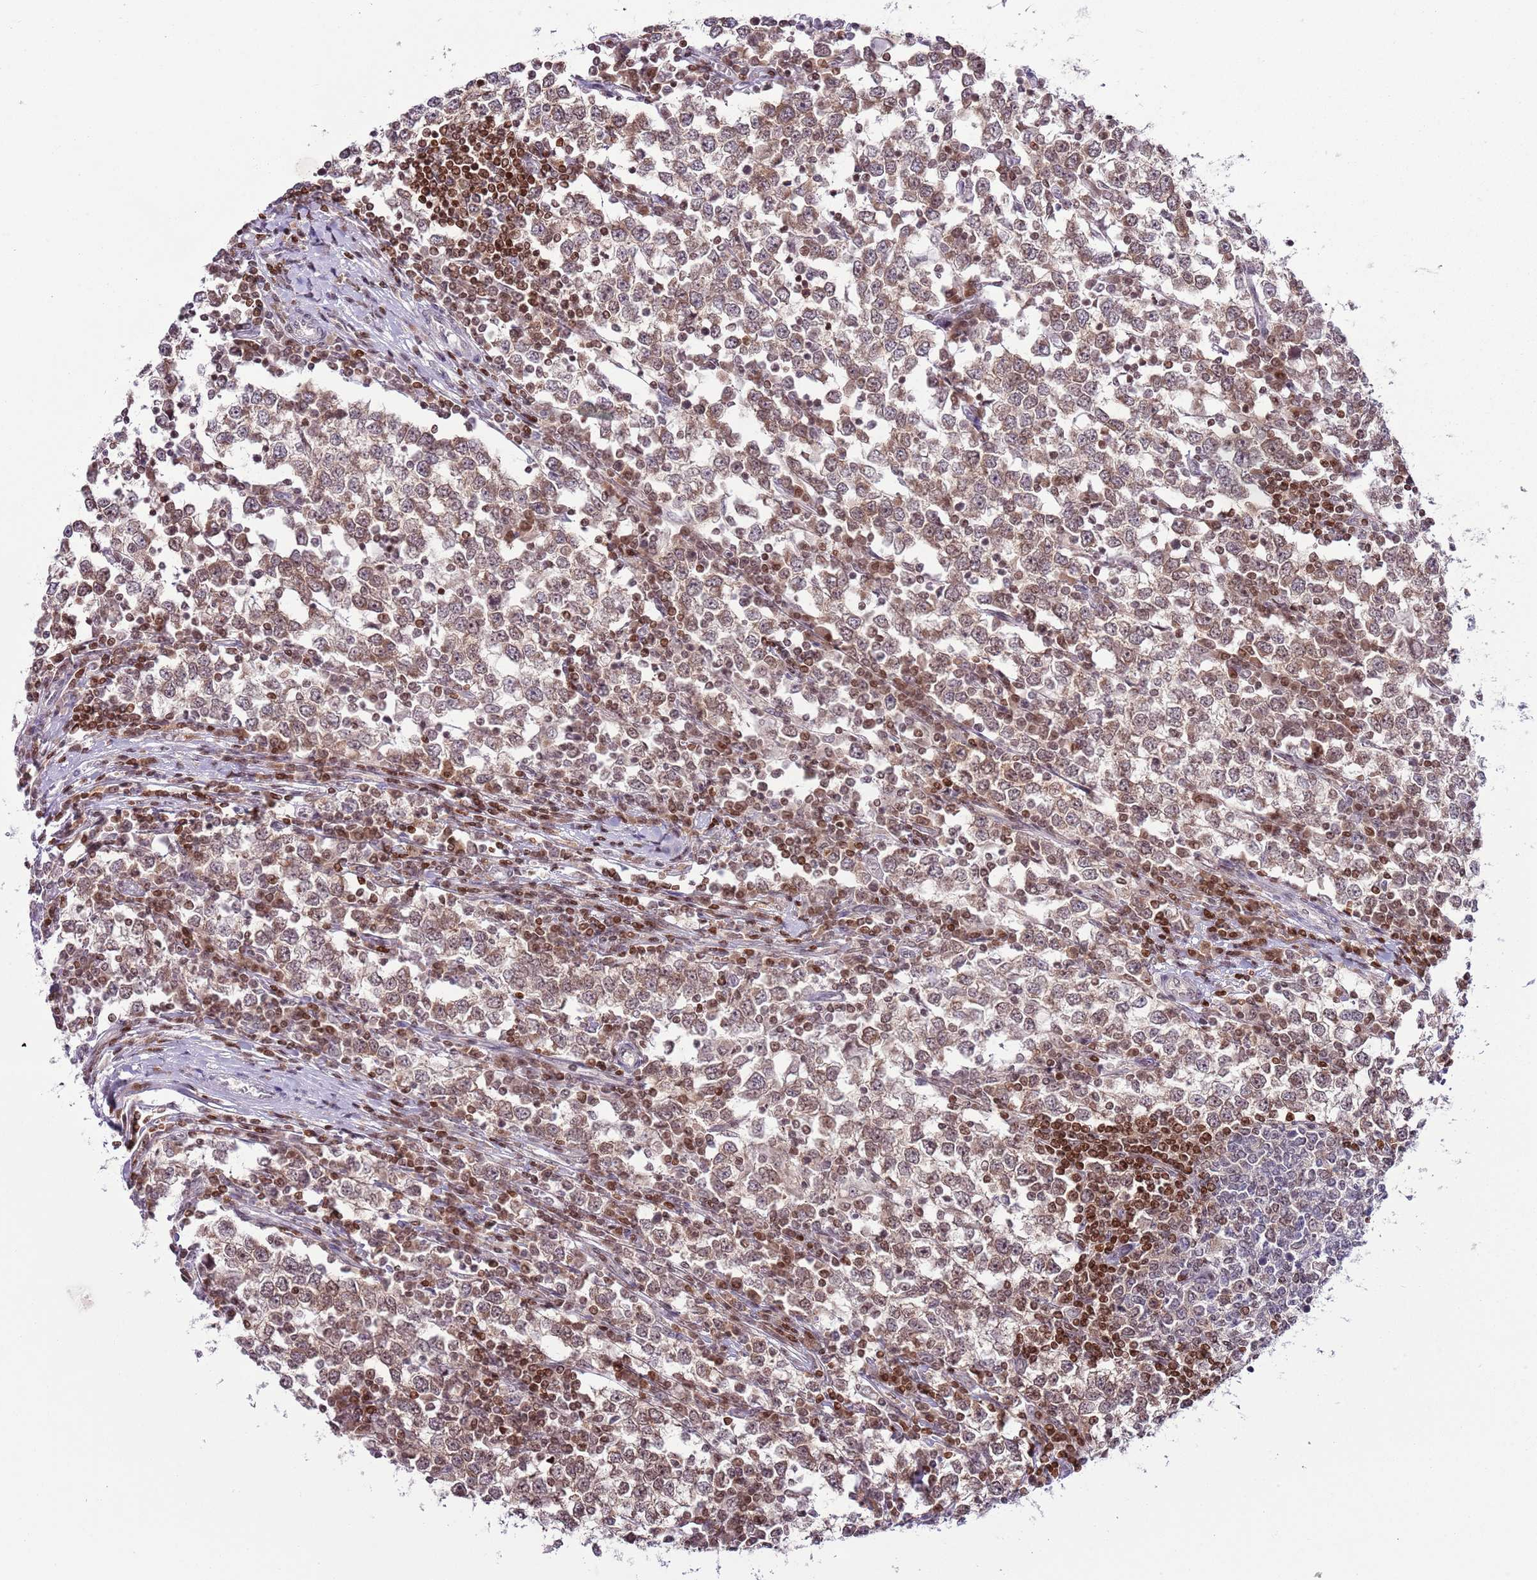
{"staining": {"intensity": "moderate", "quantity": ">75%", "location": "nuclear"}, "tissue": "testis cancer", "cell_type": "Tumor cells", "image_type": "cancer", "snomed": [{"axis": "morphology", "description": "Seminoma, NOS"}, {"axis": "topography", "description": "Testis"}], "caption": "This micrograph demonstrates immunohistochemistry (IHC) staining of human testis cancer, with medium moderate nuclear expression in about >75% of tumor cells.", "gene": "SELENOH", "patient": {"sex": "male", "age": 65}}